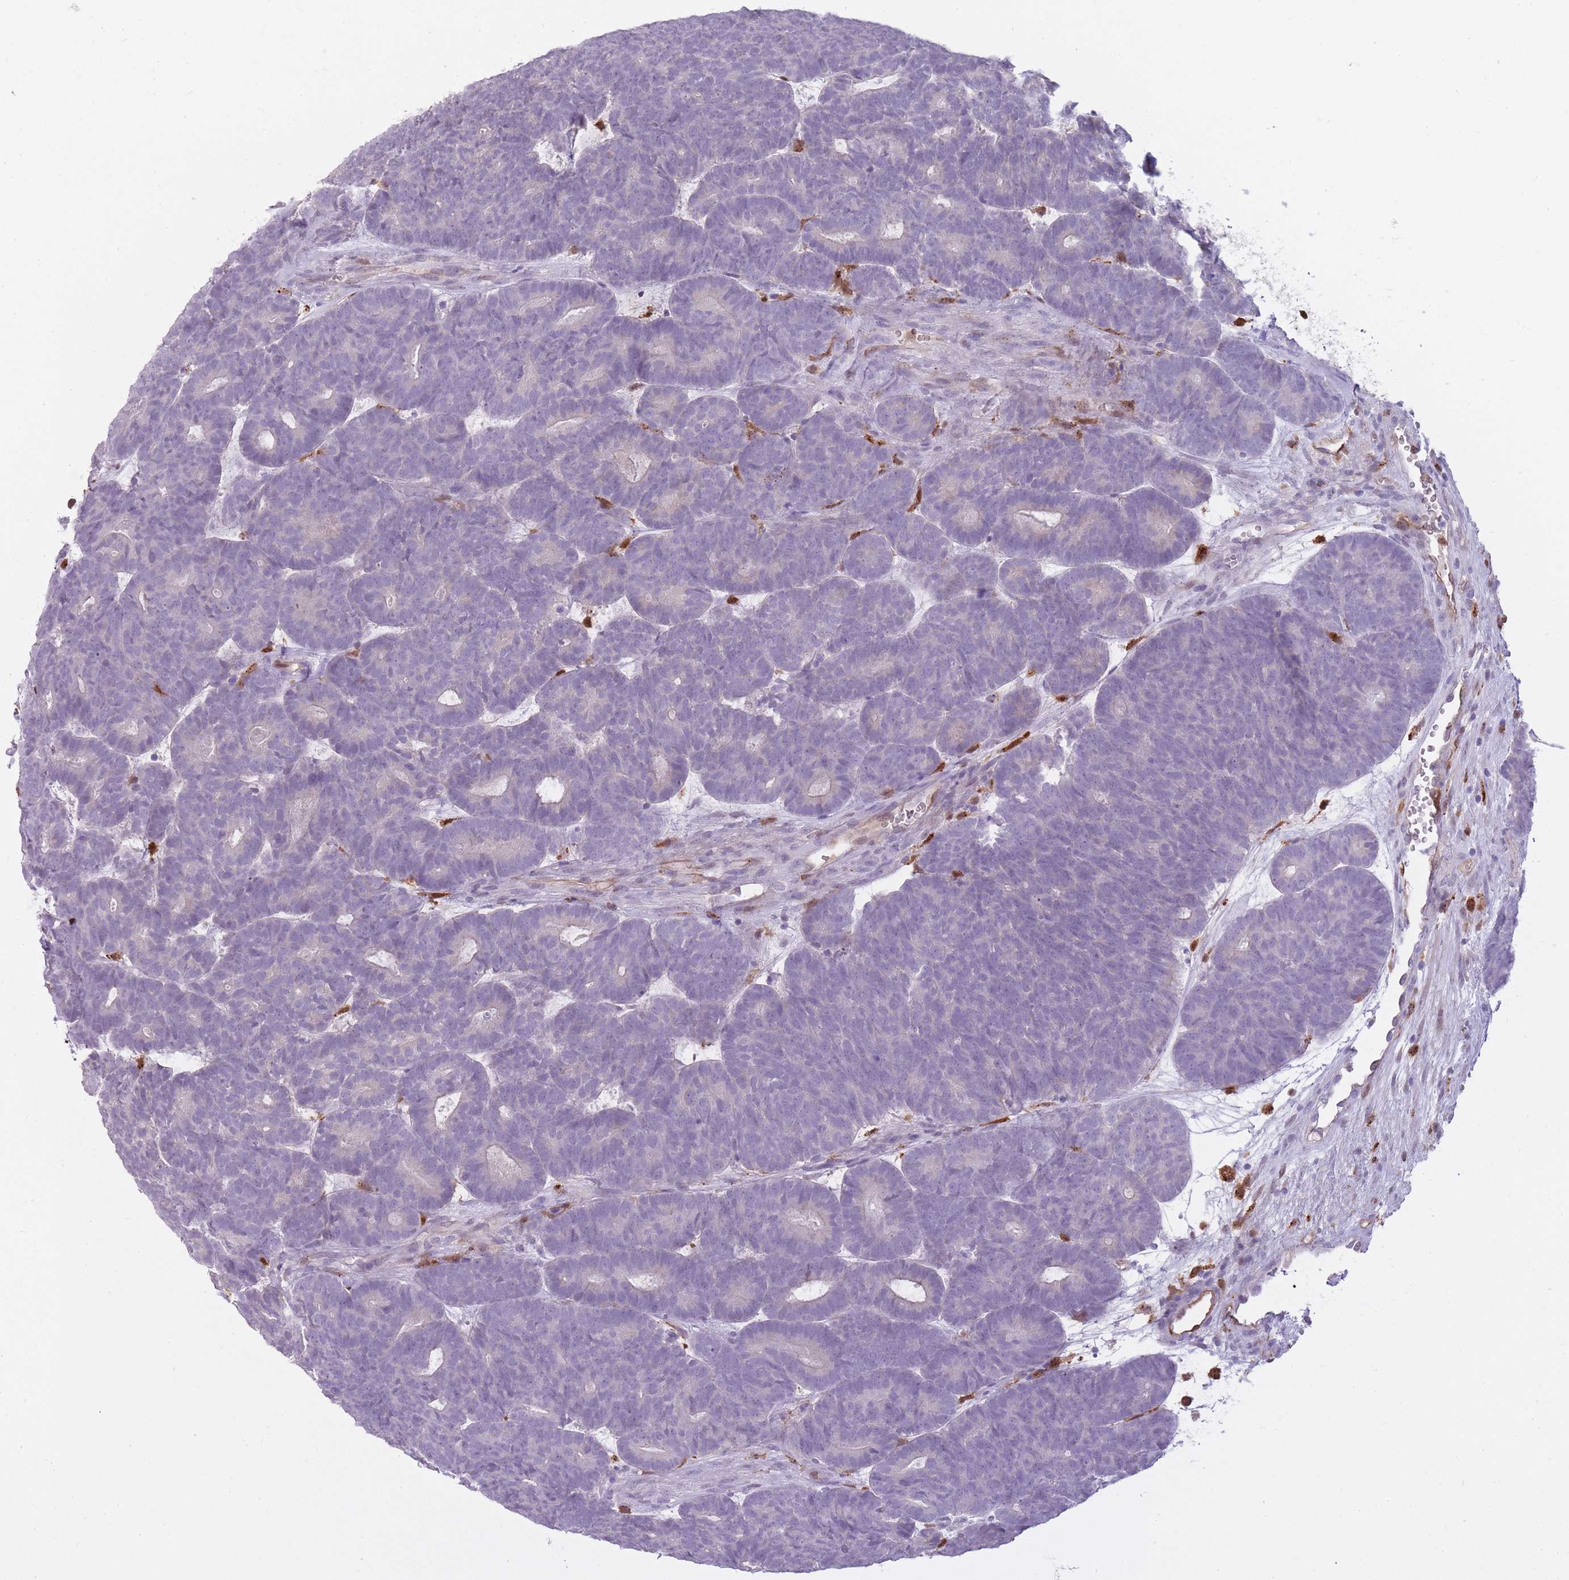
{"staining": {"intensity": "negative", "quantity": "none", "location": "none"}, "tissue": "head and neck cancer", "cell_type": "Tumor cells", "image_type": "cancer", "snomed": [{"axis": "morphology", "description": "Adenocarcinoma, NOS"}, {"axis": "topography", "description": "Head-Neck"}], "caption": "A high-resolution micrograph shows IHC staining of head and neck cancer, which displays no significant expression in tumor cells.", "gene": "LGALS9", "patient": {"sex": "female", "age": 81}}